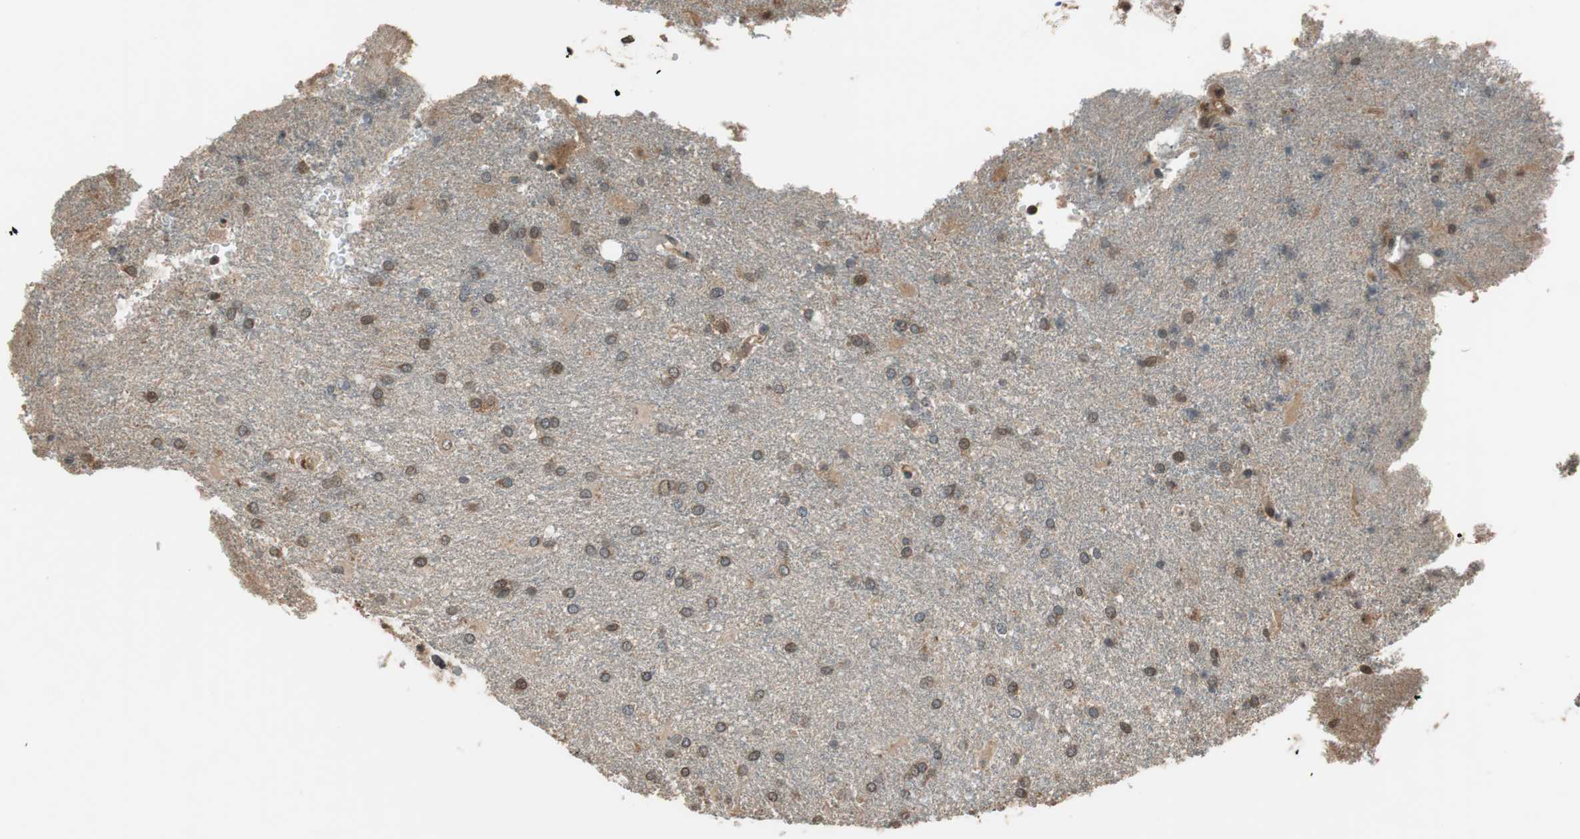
{"staining": {"intensity": "moderate", "quantity": ">75%", "location": "cytoplasmic/membranous,nuclear"}, "tissue": "glioma", "cell_type": "Tumor cells", "image_type": "cancer", "snomed": [{"axis": "morphology", "description": "Glioma, malignant, High grade"}, {"axis": "topography", "description": "Brain"}], "caption": "High-grade glioma (malignant) stained with a protein marker shows moderate staining in tumor cells.", "gene": "TMEM230", "patient": {"sex": "male", "age": 71}}